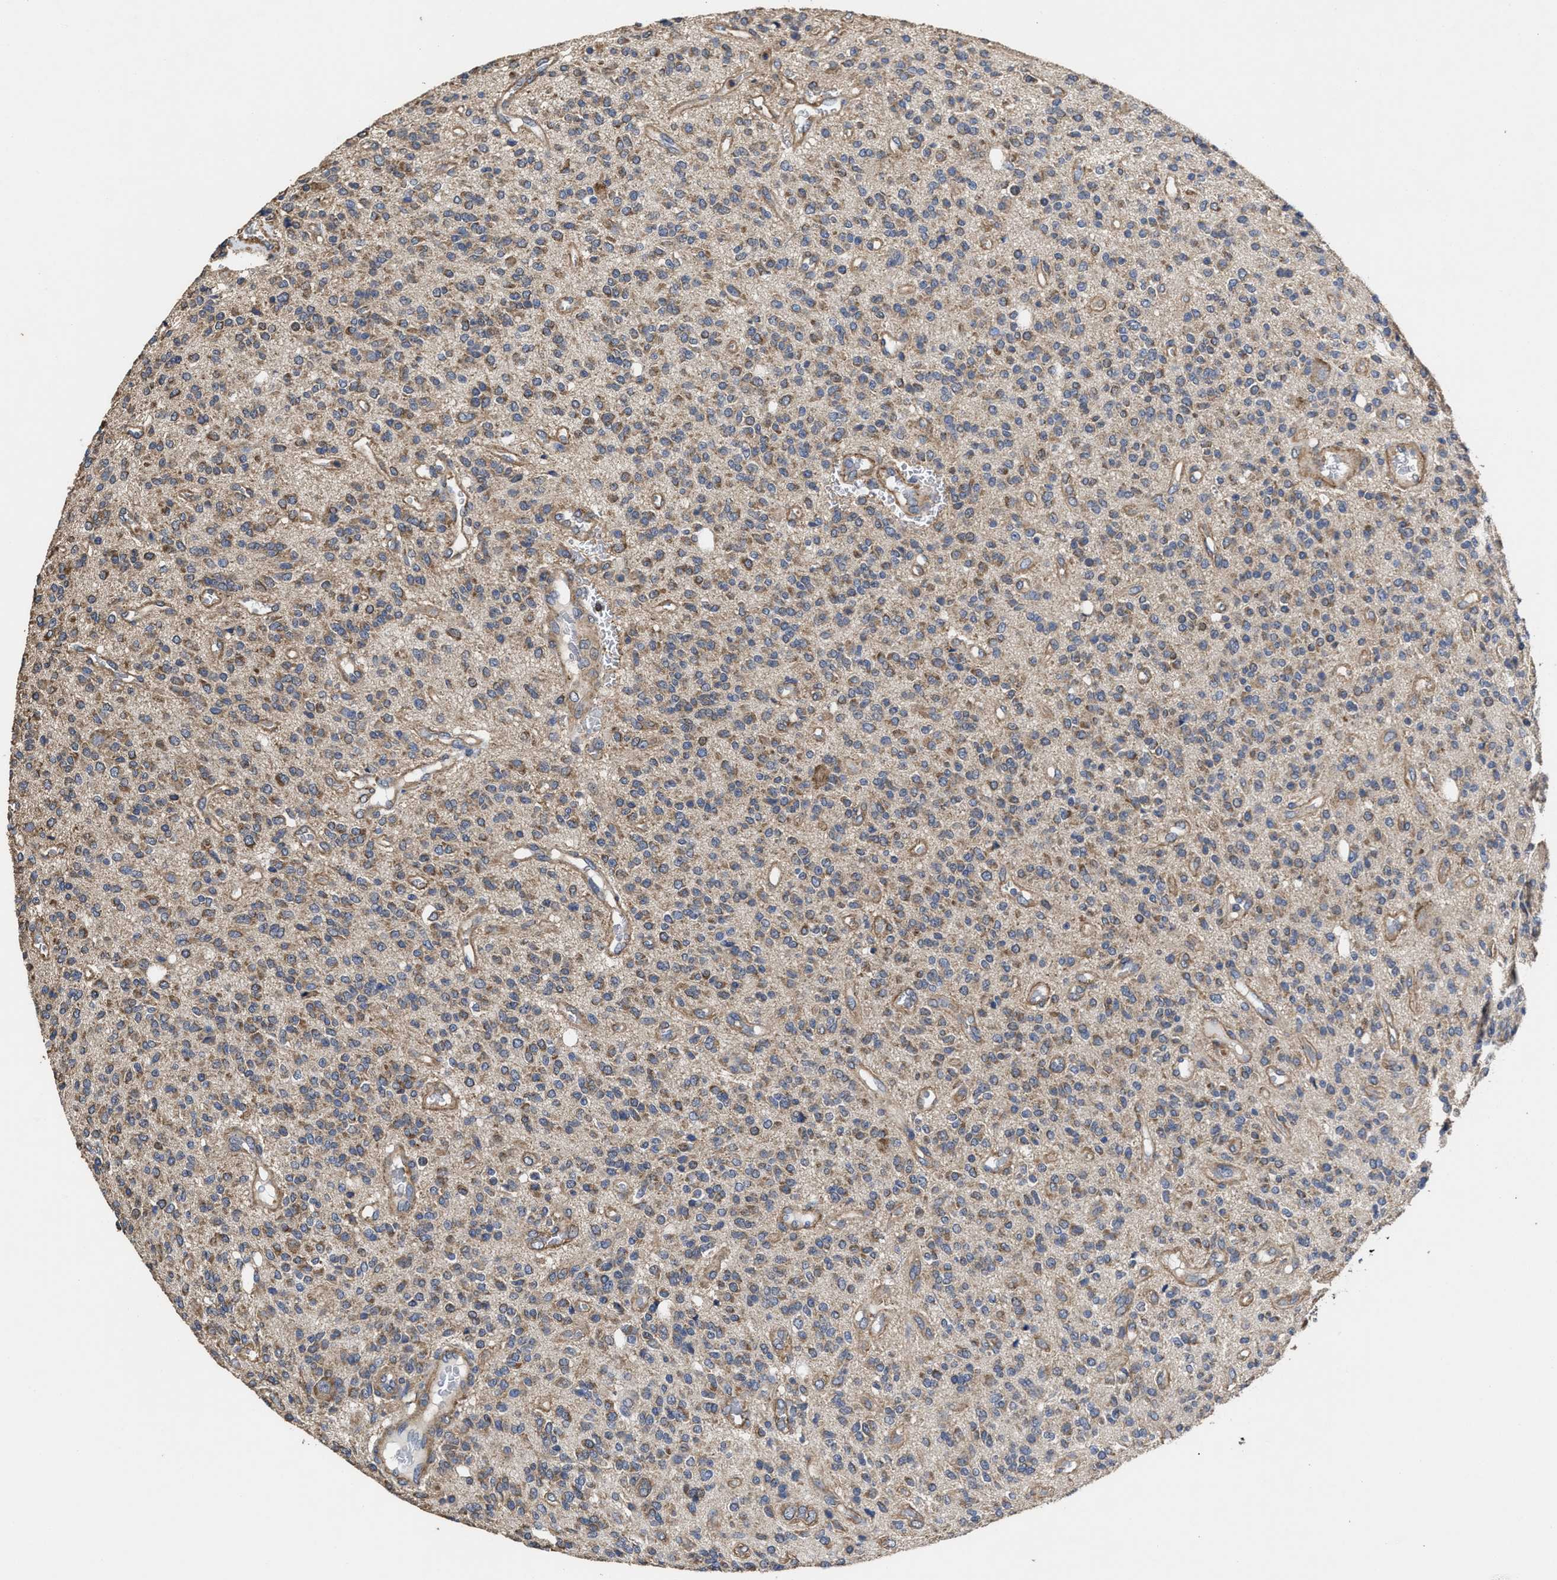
{"staining": {"intensity": "moderate", "quantity": ">75%", "location": "cytoplasmic/membranous"}, "tissue": "glioma", "cell_type": "Tumor cells", "image_type": "cancer", "snomed": [{"axis": "morphology", "description": "Glioma, malignant, High grade"}, {"axis": "topography", "description": "Brain"}], "caption": "This photomicrograph demonstrates glioma stained with immunohistochemistry to label a protein in brown. The cytoplasmic/membranous of tumor cells show moderate positivity for the protein. Nuclei are counter-stained blue.", "gene": "SFXN4", "patient": {"sex": "male", "age": 34}}